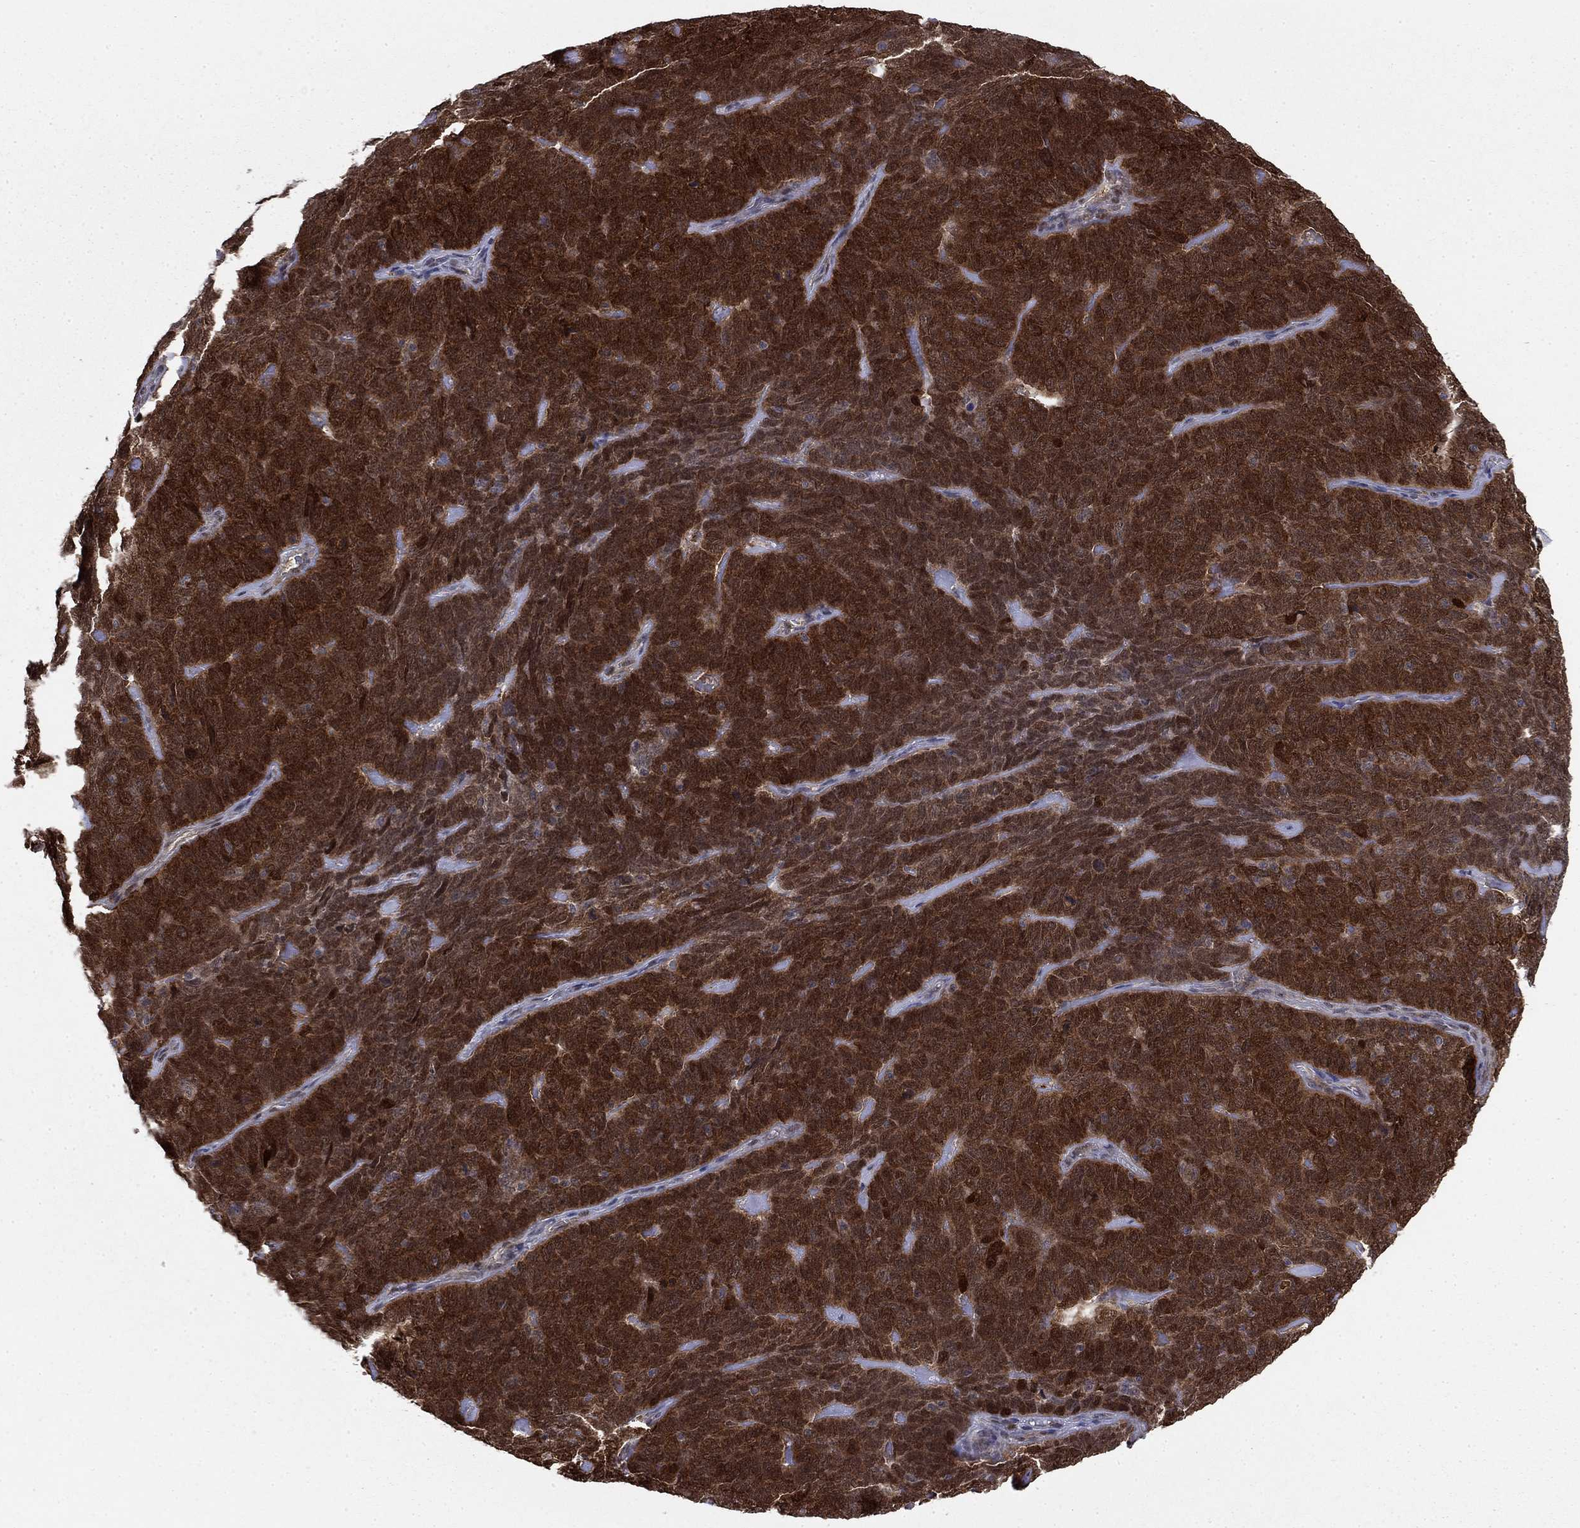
{"staining": {"intensity": "strong", "quantity": ">75%", "location": "cytoplasmic/membranous"}, "tissue": "skin cancer", "cell_type": "Tumor cells", "image_type": "cancer", "snomed": [{"axis": "morphology", "description": "Squamous cell carcinoma, NOS"}, {"axis": "topography", "description": "Skin"}, {"axis": "topography", "description": "Anal"}], "caption": "Protein expression analysis of skin squamous cell carcinoma shows strong cytoplasmic/membranous positivity in about >75% of tumor cells.", "gene": "FKBP4", "patient": {"sex": "female", "age": 51}}